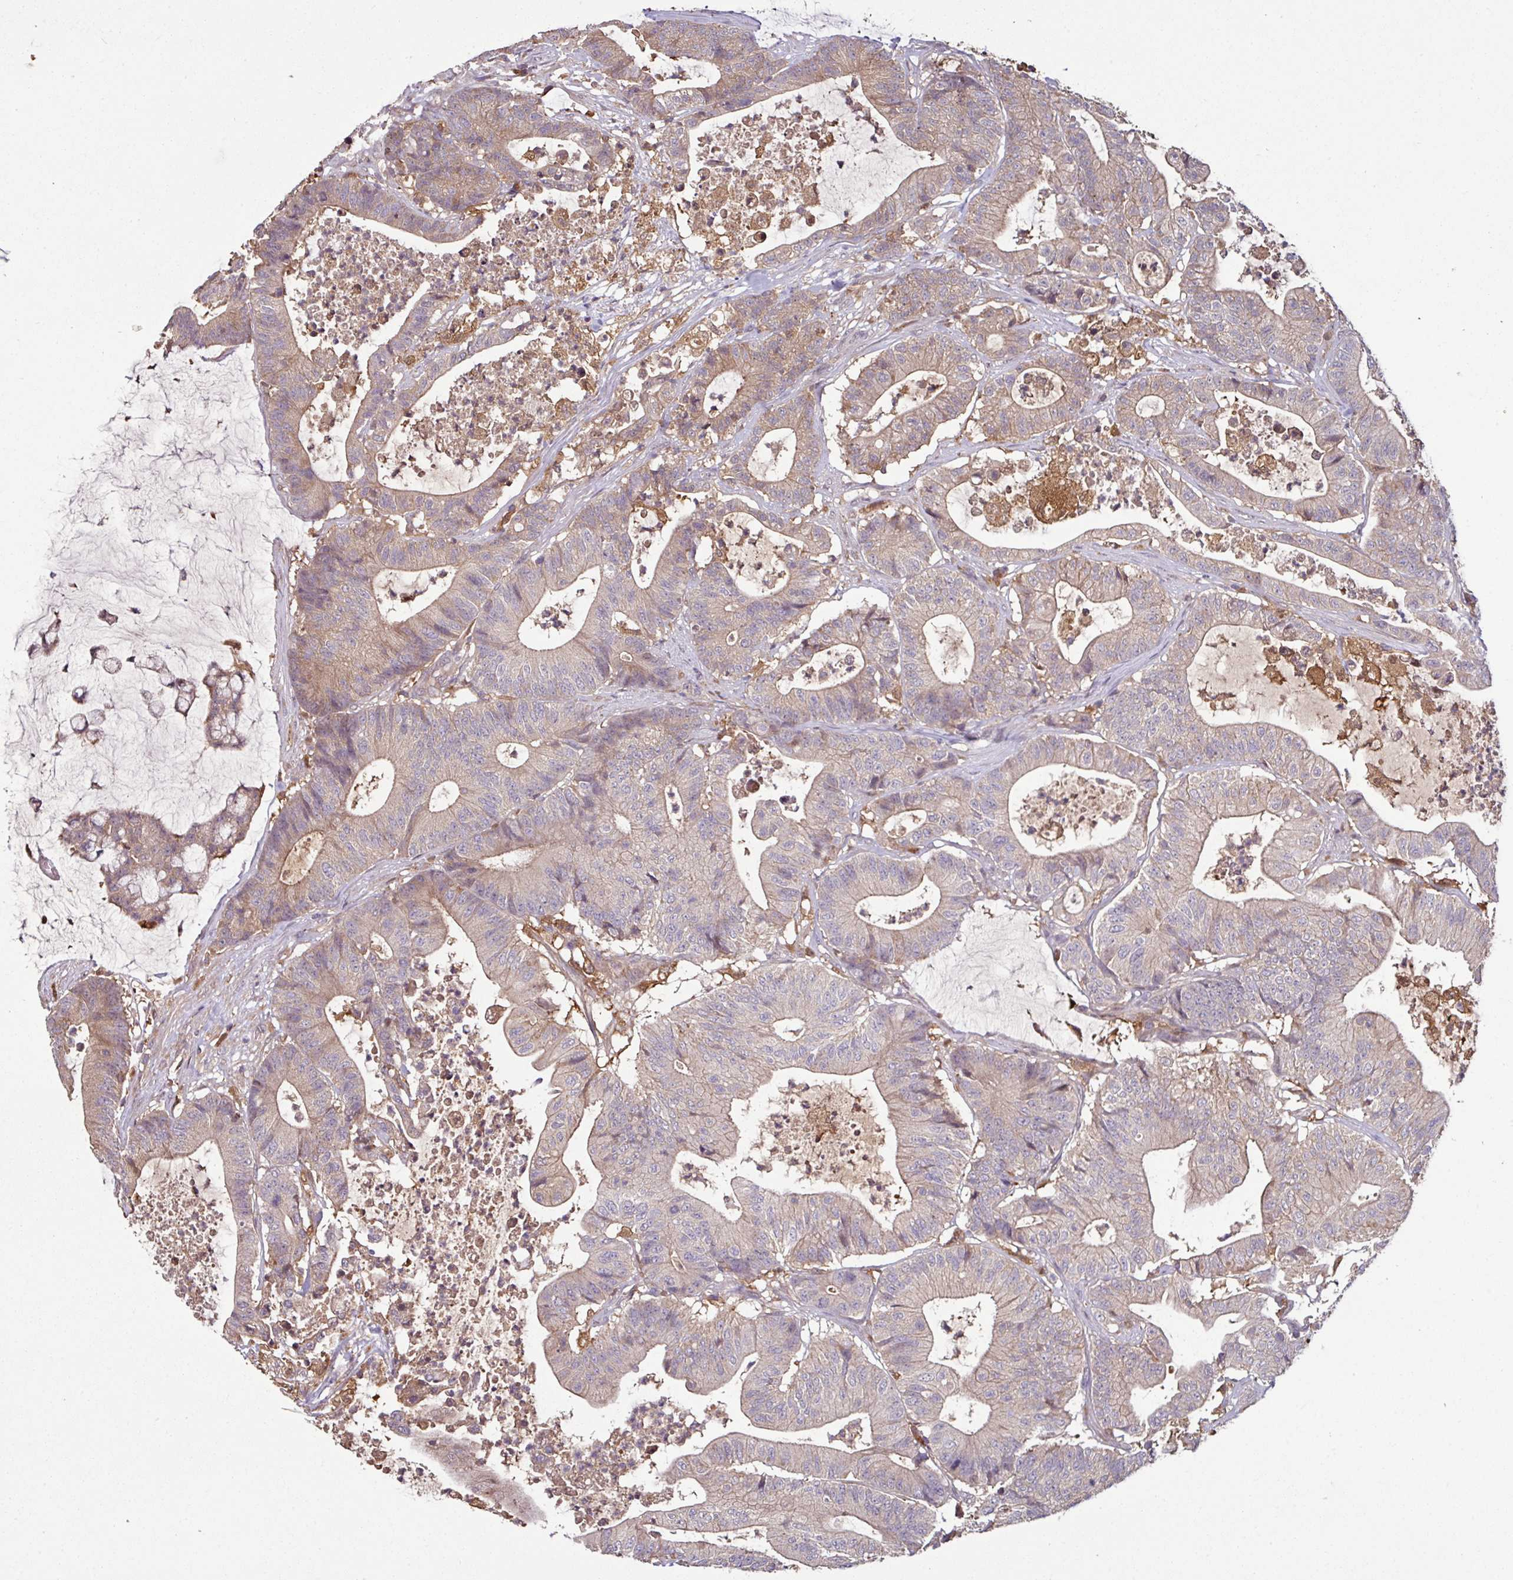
{"staining": {"intensity": "moderate", "quantity": "25%-75%", "location": "cytoplasmic/membranous"}, "tissue": "colorectal cancer", "cell_type": "Tumor cells", "image_type": "cancer", "snomed": [{"axis": "morphology", "description": "Adenocarcinoma, NOS"}, {"axis": "topography", "description": "Colon"}], "caption": "Colorectal cancer stained with DAB (3,3'-diaminobenzidine) immunohistochemistry (IHC) exhibits medium levels of moderate cytoplasmic/membranous positivity in about 25%-75% of tumor cells.", "gene": "GNPDA1", "patient": {"sex": "female", "age": 84}}